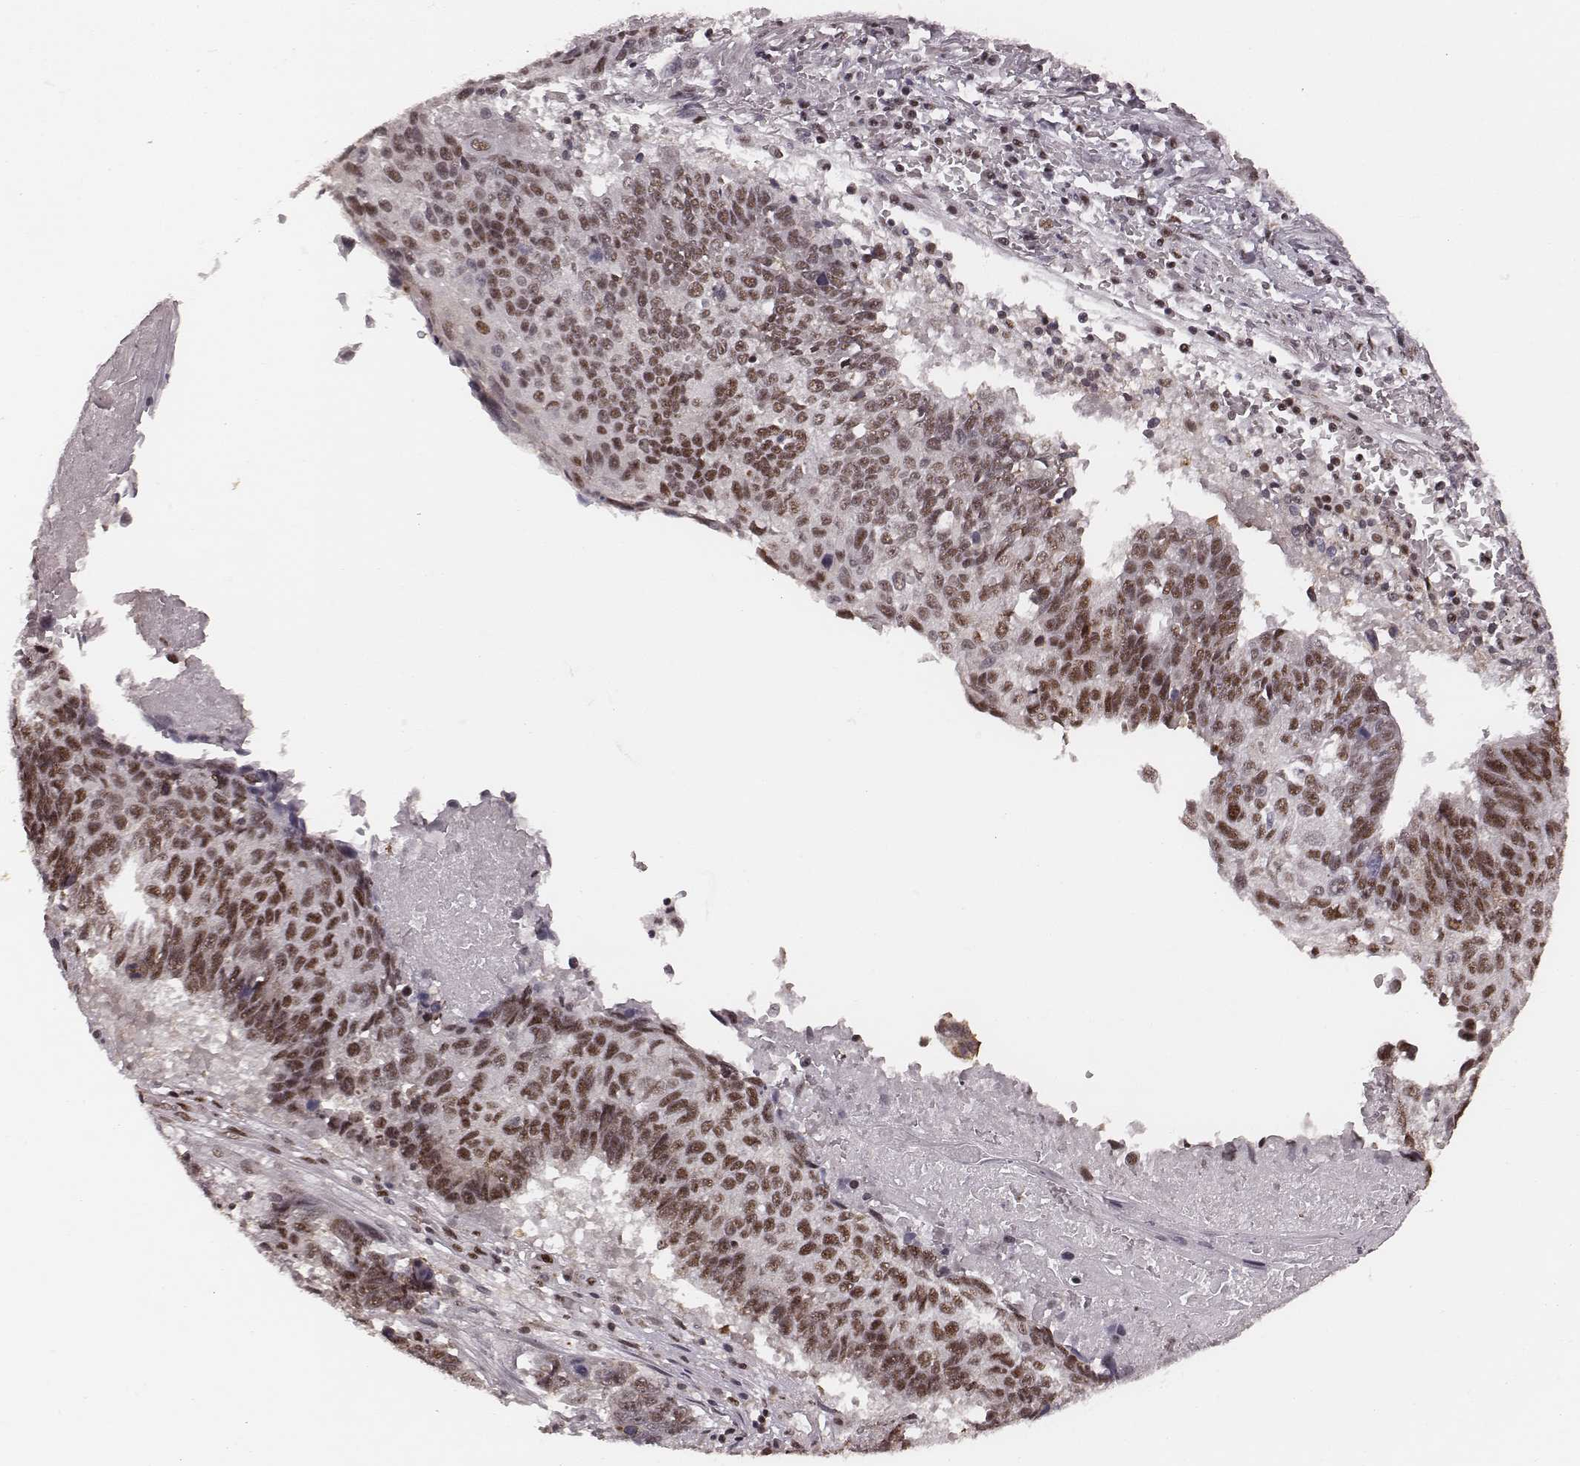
{"staining": {"intensity": "moderate", "quantity": ">75%", "location": "nuclear"}, "tissue": "lung cancer", "cell_type": "Tumor cells", "image_type": "cancer", "snomed": [{"axis": "morphology", "description": "Squamous cell carcinoma, NOS"}, {"axis": "topography", "description": "Lung"}], "caption": "This histopathology image exhibits lung cancer (squamous cell carcinoma) stained with immunohistochemistry (IHC) to label a protein in brown. The nuclear of tumor cells show moderate positivity for the protein. Nuclei are counter-stained blue.", "gene": "LUC7L", "patient": {"sex": "male", "age": 73}}